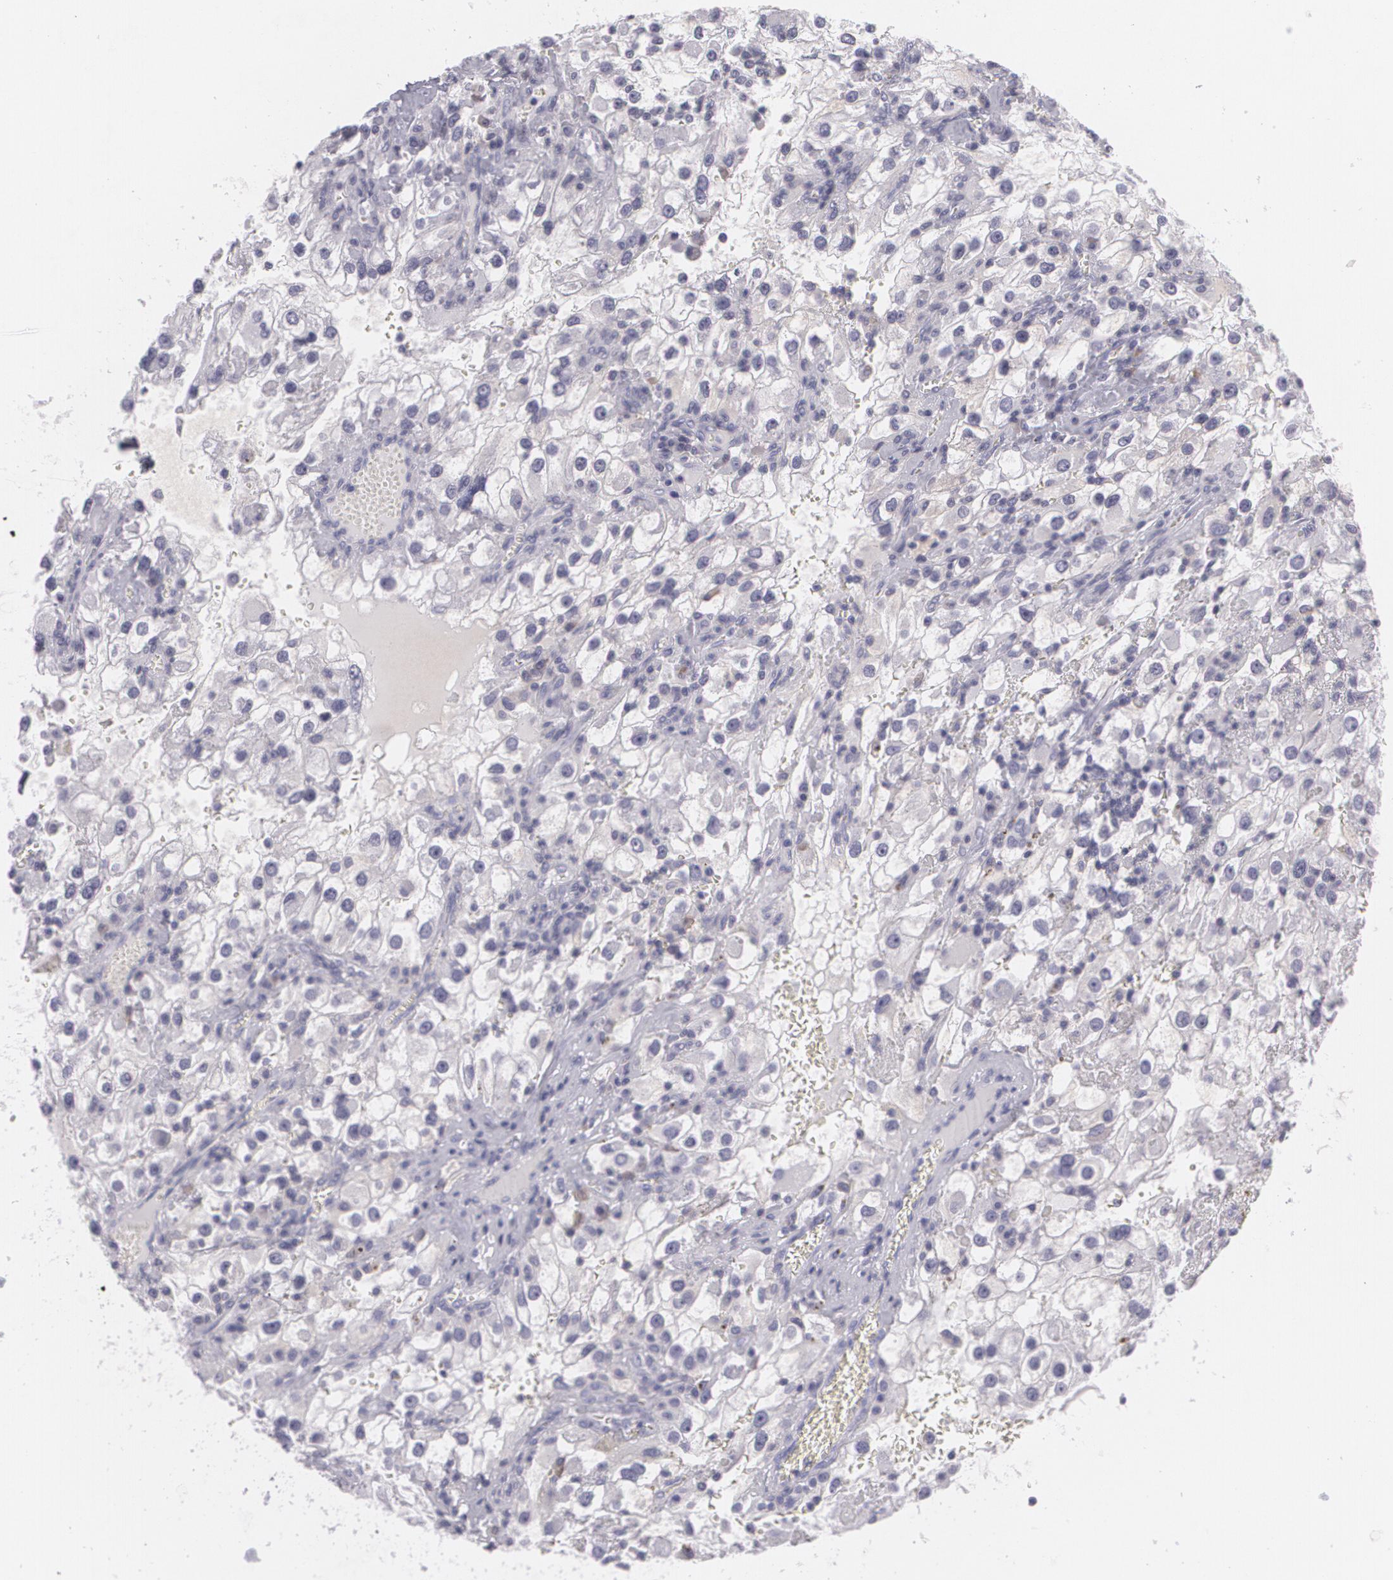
{"staining": {"intensity": "negative", "quantity": "none", "location": "none"}, "tissue": "renal cancer", "cell_type": "Tumor cells", "image_type": "cancer", "snomed": [{"axis": "morphology", "description": "Adenocarcinoma, NOS"}, {"axis": "topography", "description": "Kidney"}], "caption": "An IHC photomicrograph of renal cancer is shown. There is no staining in tumor cells of renal cancer.", "gene": "MAP2", "patient": {"sex": "female", "age": 52}}